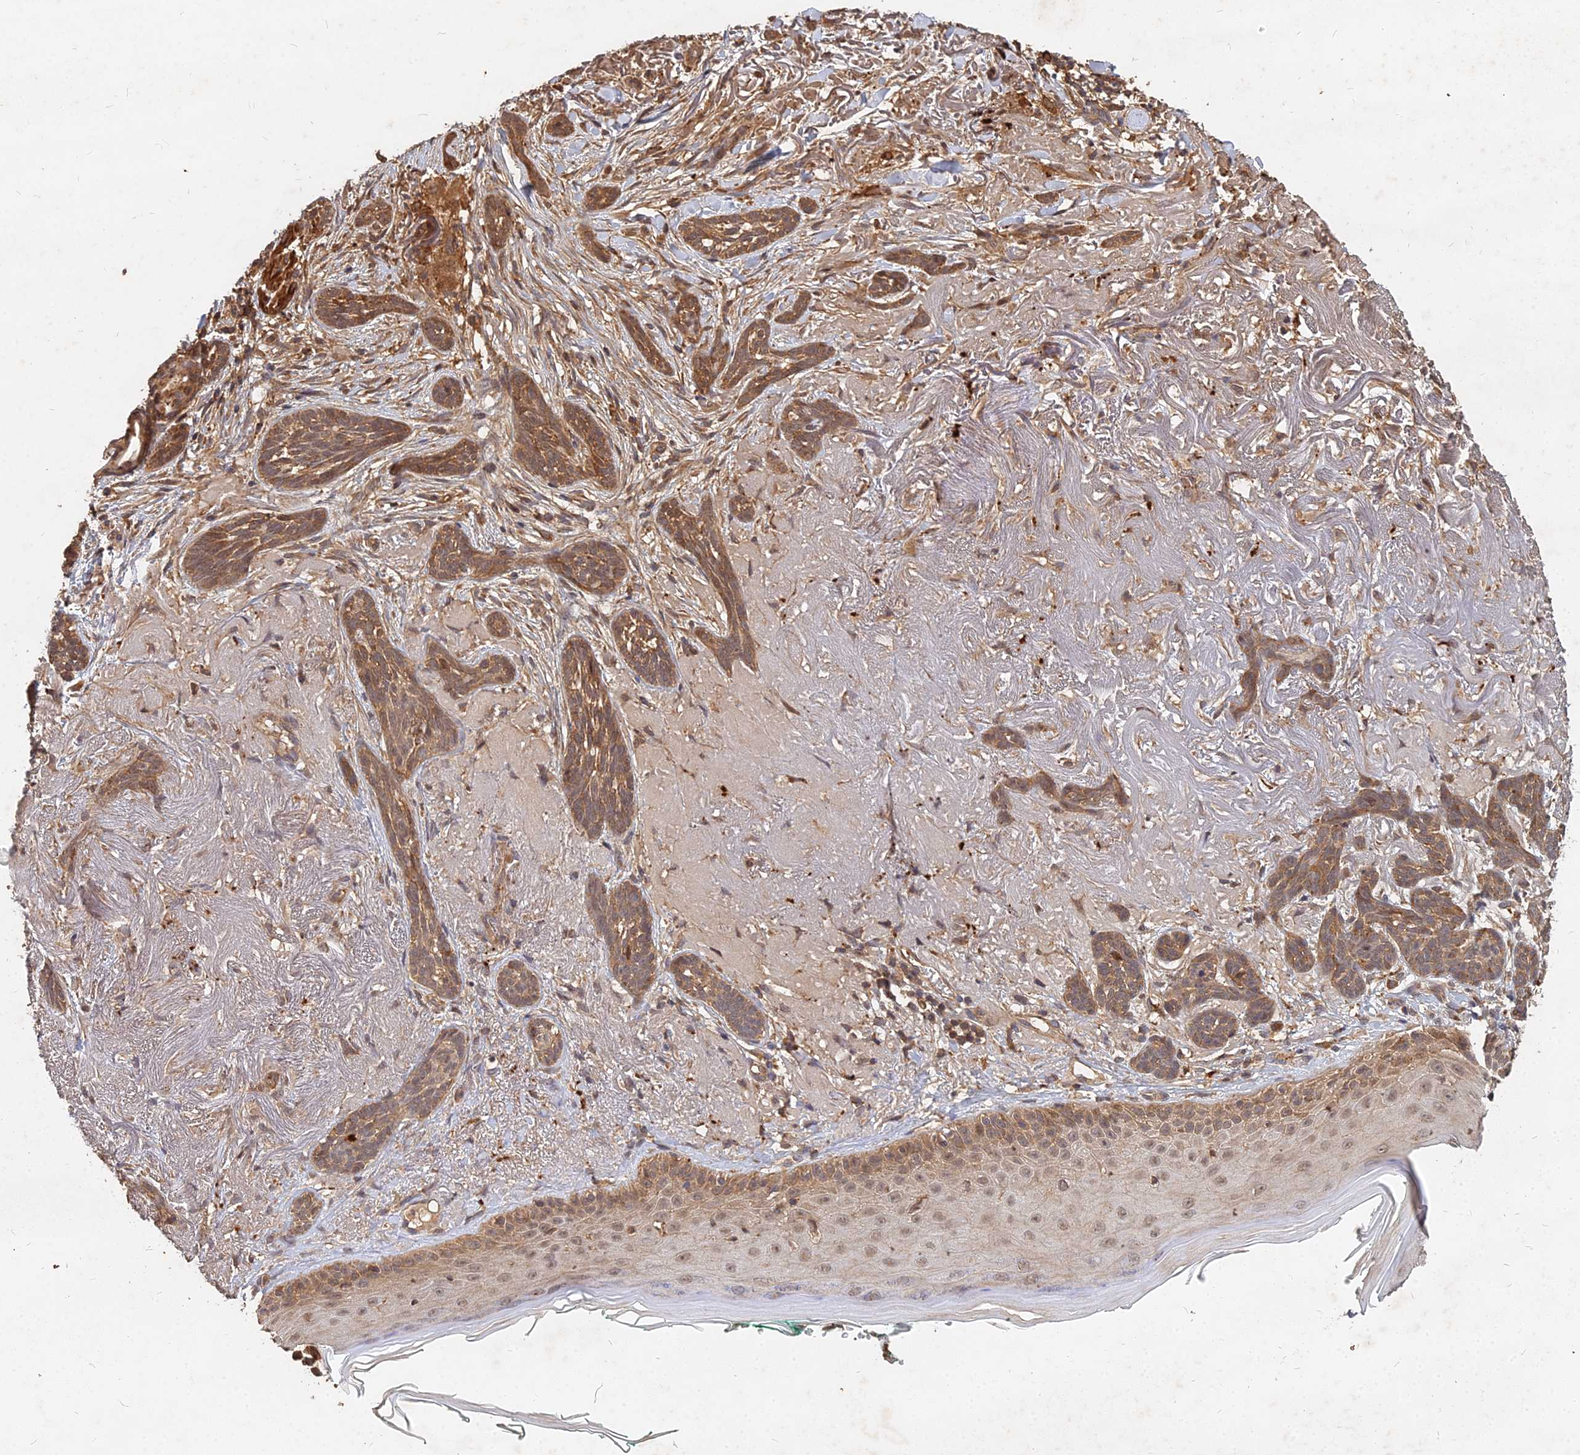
{"staining": {"intensity": "moderate", "quantity": ">75%", "location": "cytoplasmic/membranous"}, "tissue": "skin cancer", "cell_type": "Tumor cells", "image_type": "cancer", "snomed": [{"axis": "morphology", "description": "Basal cell carcinoma"}, {"axis": "topography", "description": "Skin"}], "caption": "Approximately >75% of tumor cells in skin cancer (basal cell carcinoma) demonstrate moderate cytoplasmic/membranous protein expression as visualized by brown immunohistochemical staining.", "gene": "UBE2W", "patient": {"sex": "male", "age": 71}}